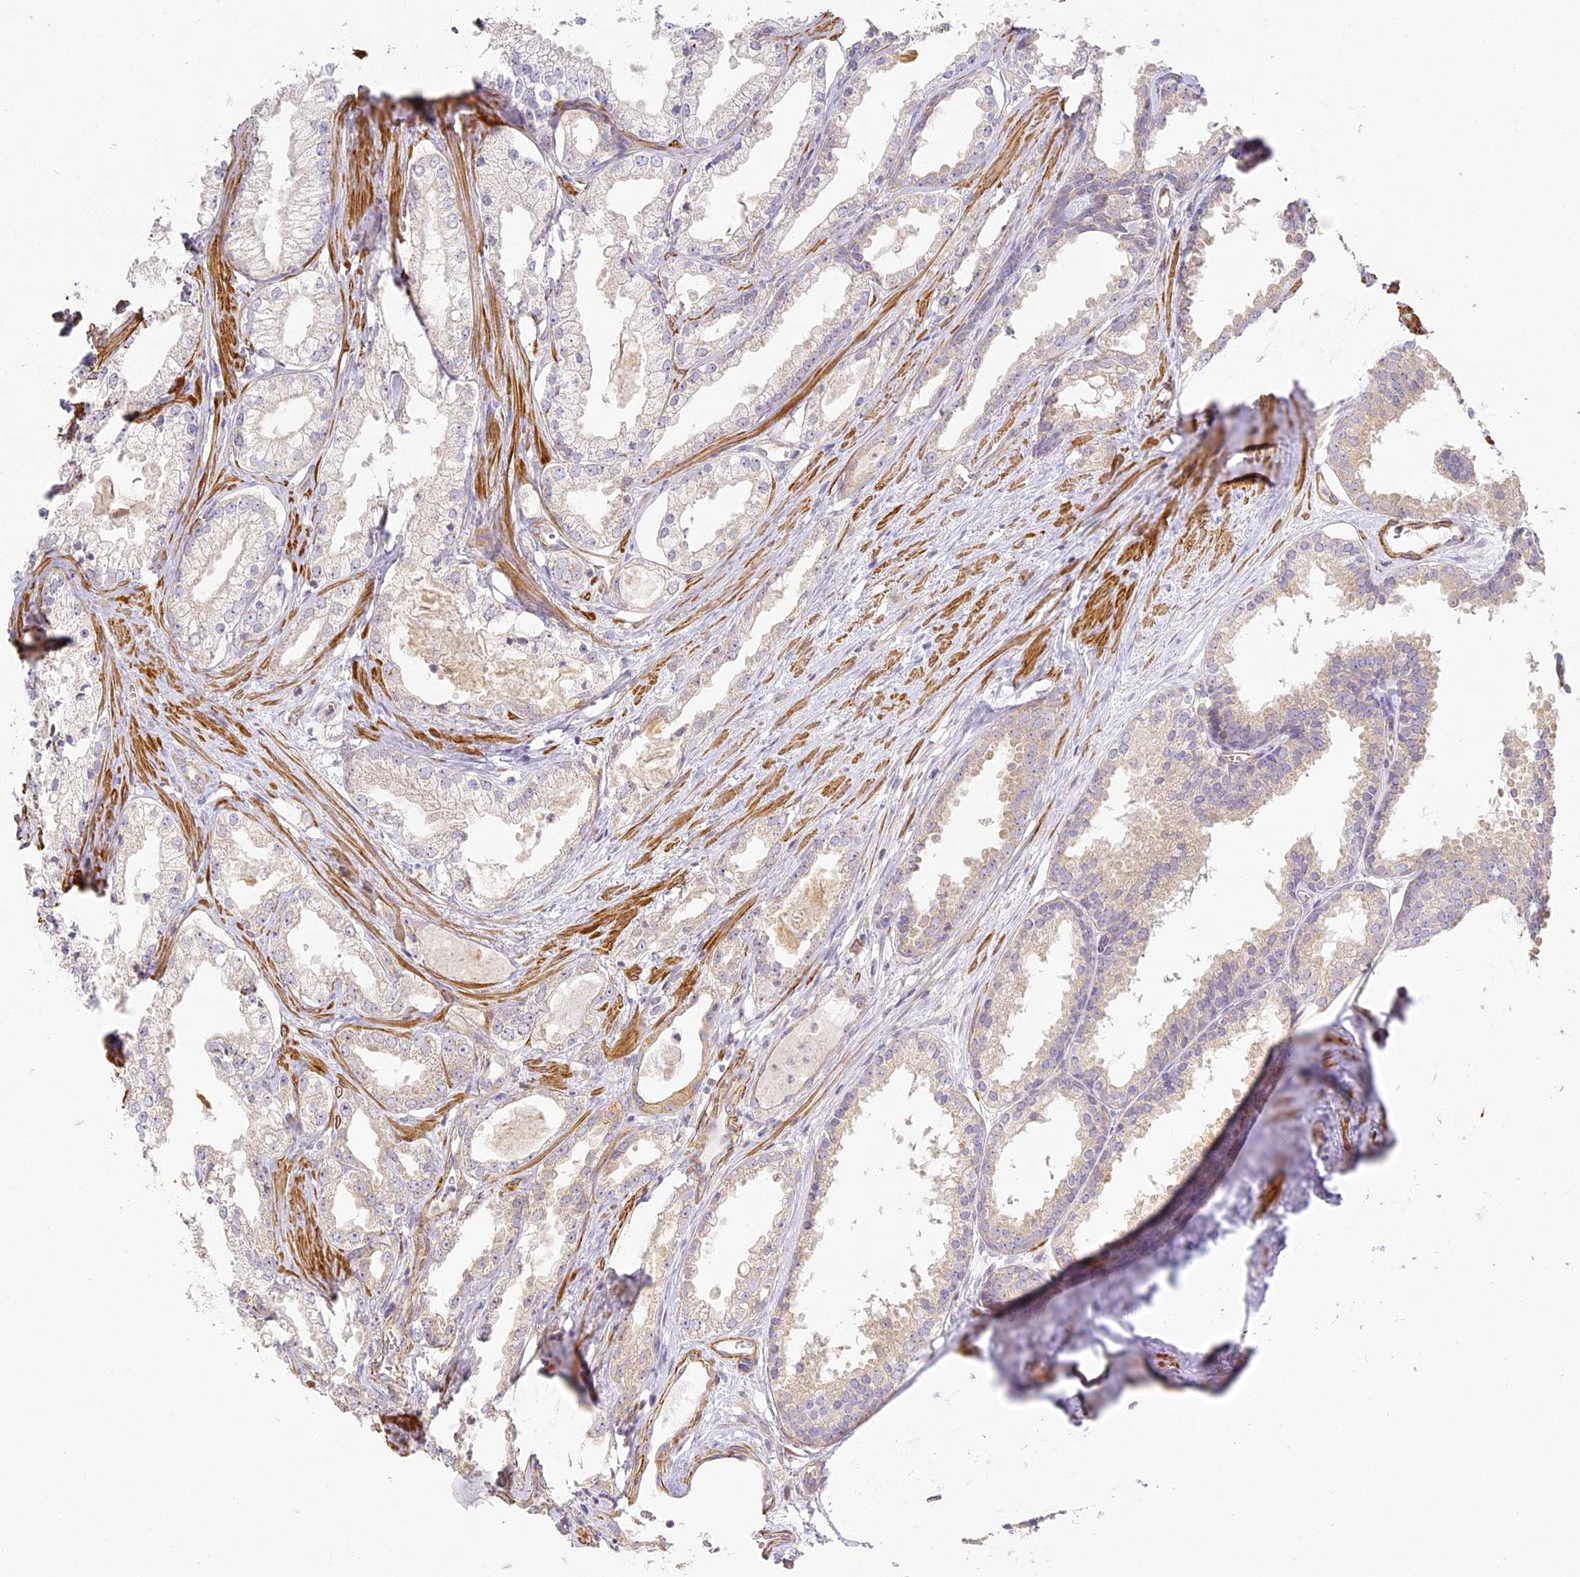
{"staining": {"intensity": "weak", "quantity": "<25%", "location": "cytoplasmic/membranous"}, "tissue": "prostate cancer", "cell_type": "Tumor cells", "image_type": "cancer", "snomed": [{"axis": "morphology", "description": "Adenocarcinoma, High grade"}, {"axis": "topography", "description": "Prostate"}], "caption": "There is no significant positivity in tumor cells of prostate cancer.", "gene": "MED28", "patient": {"sex": "male", "age": 68}}